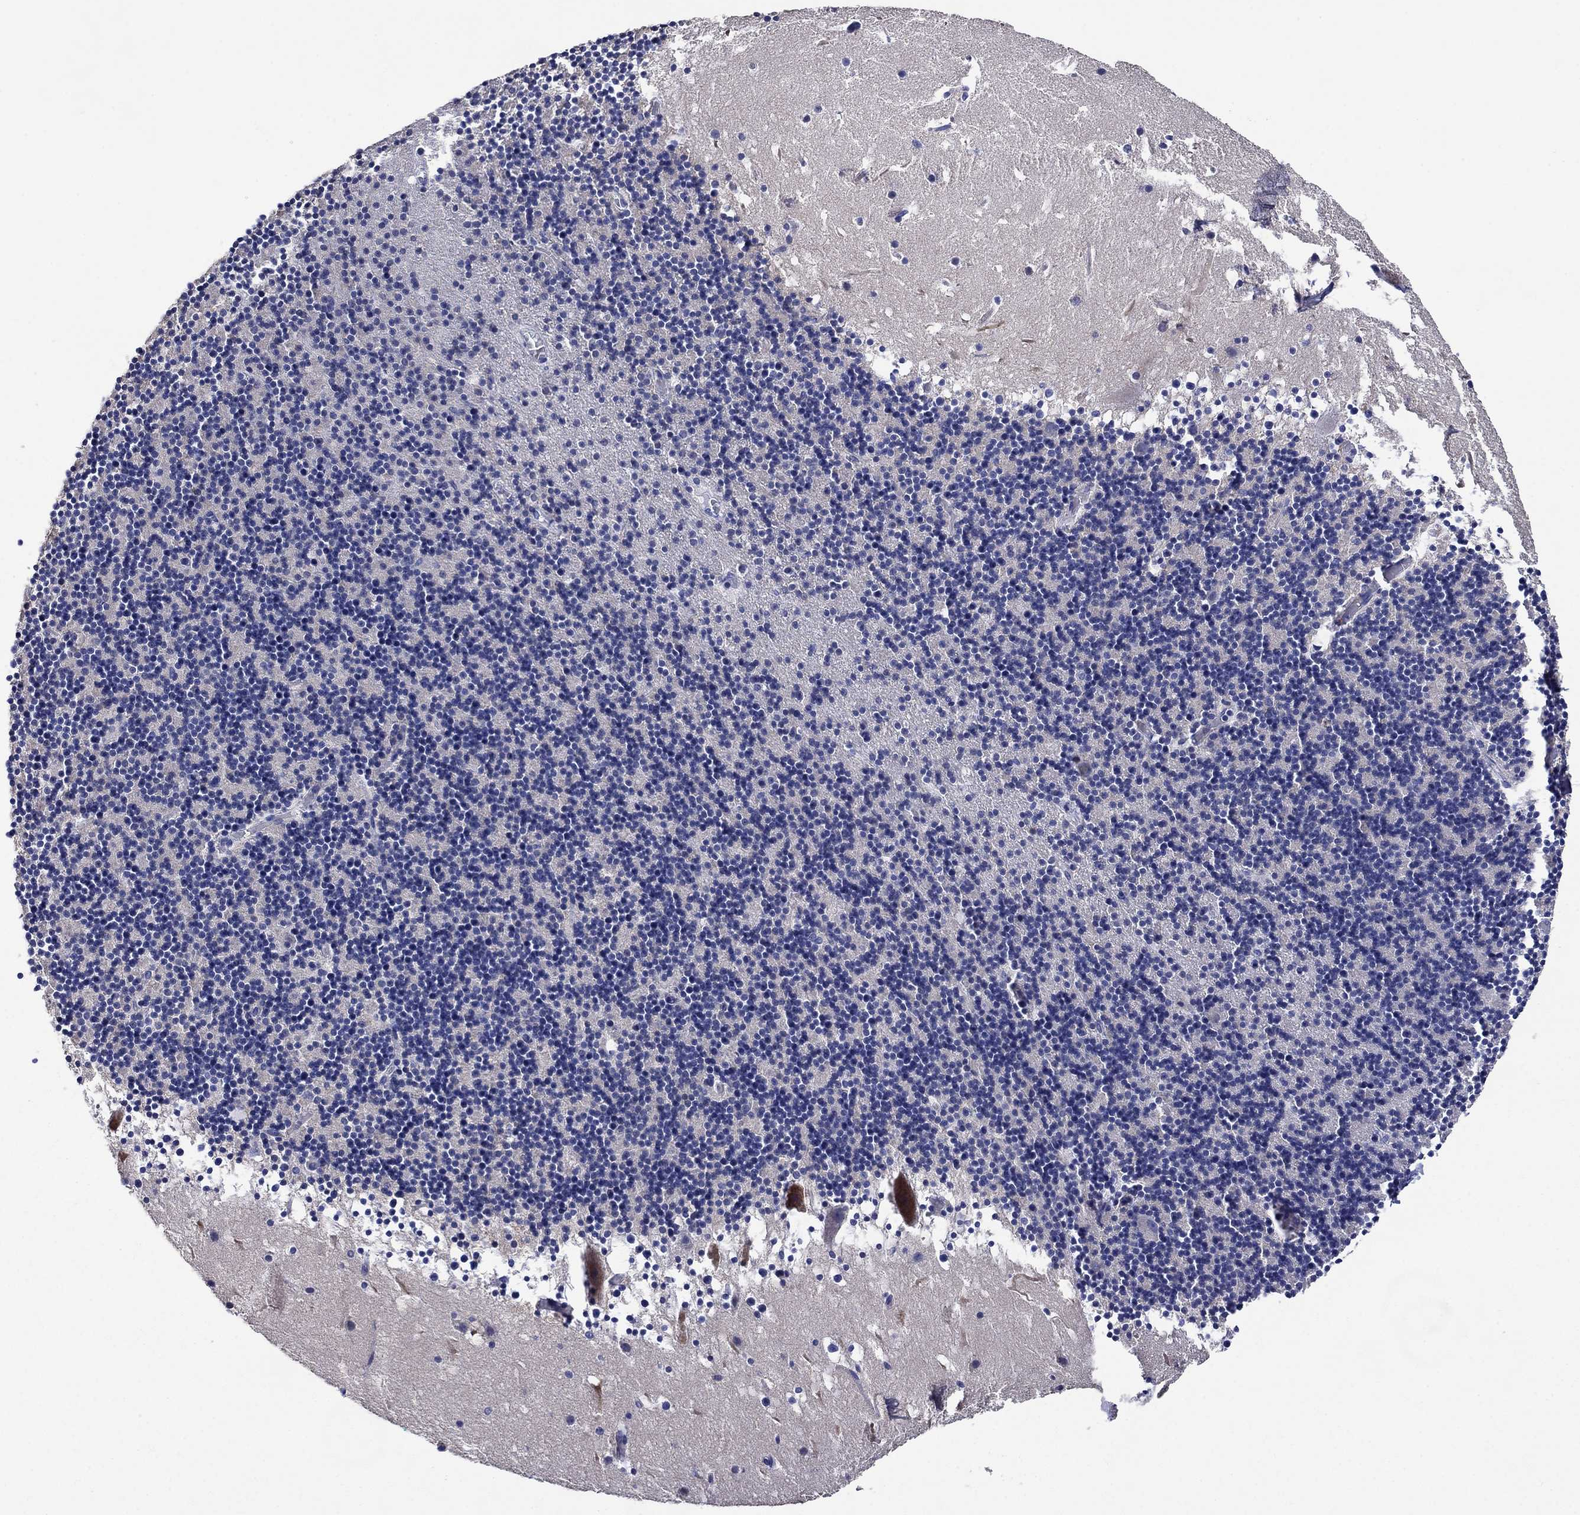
{"staining": {"intensity": "negative", "quantity": "none", "location": "none"}, "tissue": "cerebellum", "cell_type": "Cells in granular layer", "image_type": "normal", "snomed": [{"axis": "morphology", "description": "Normal tissue, NOS"}, {"axis": "topography", "description": "Cerebellum"}], "caption": "Cerebellum stained for a protein using immunohistochemistry demonstrates no positivity cells in granular layer.", "gene": "TPRN", "patient": {"sex": "male", "age": 37}}